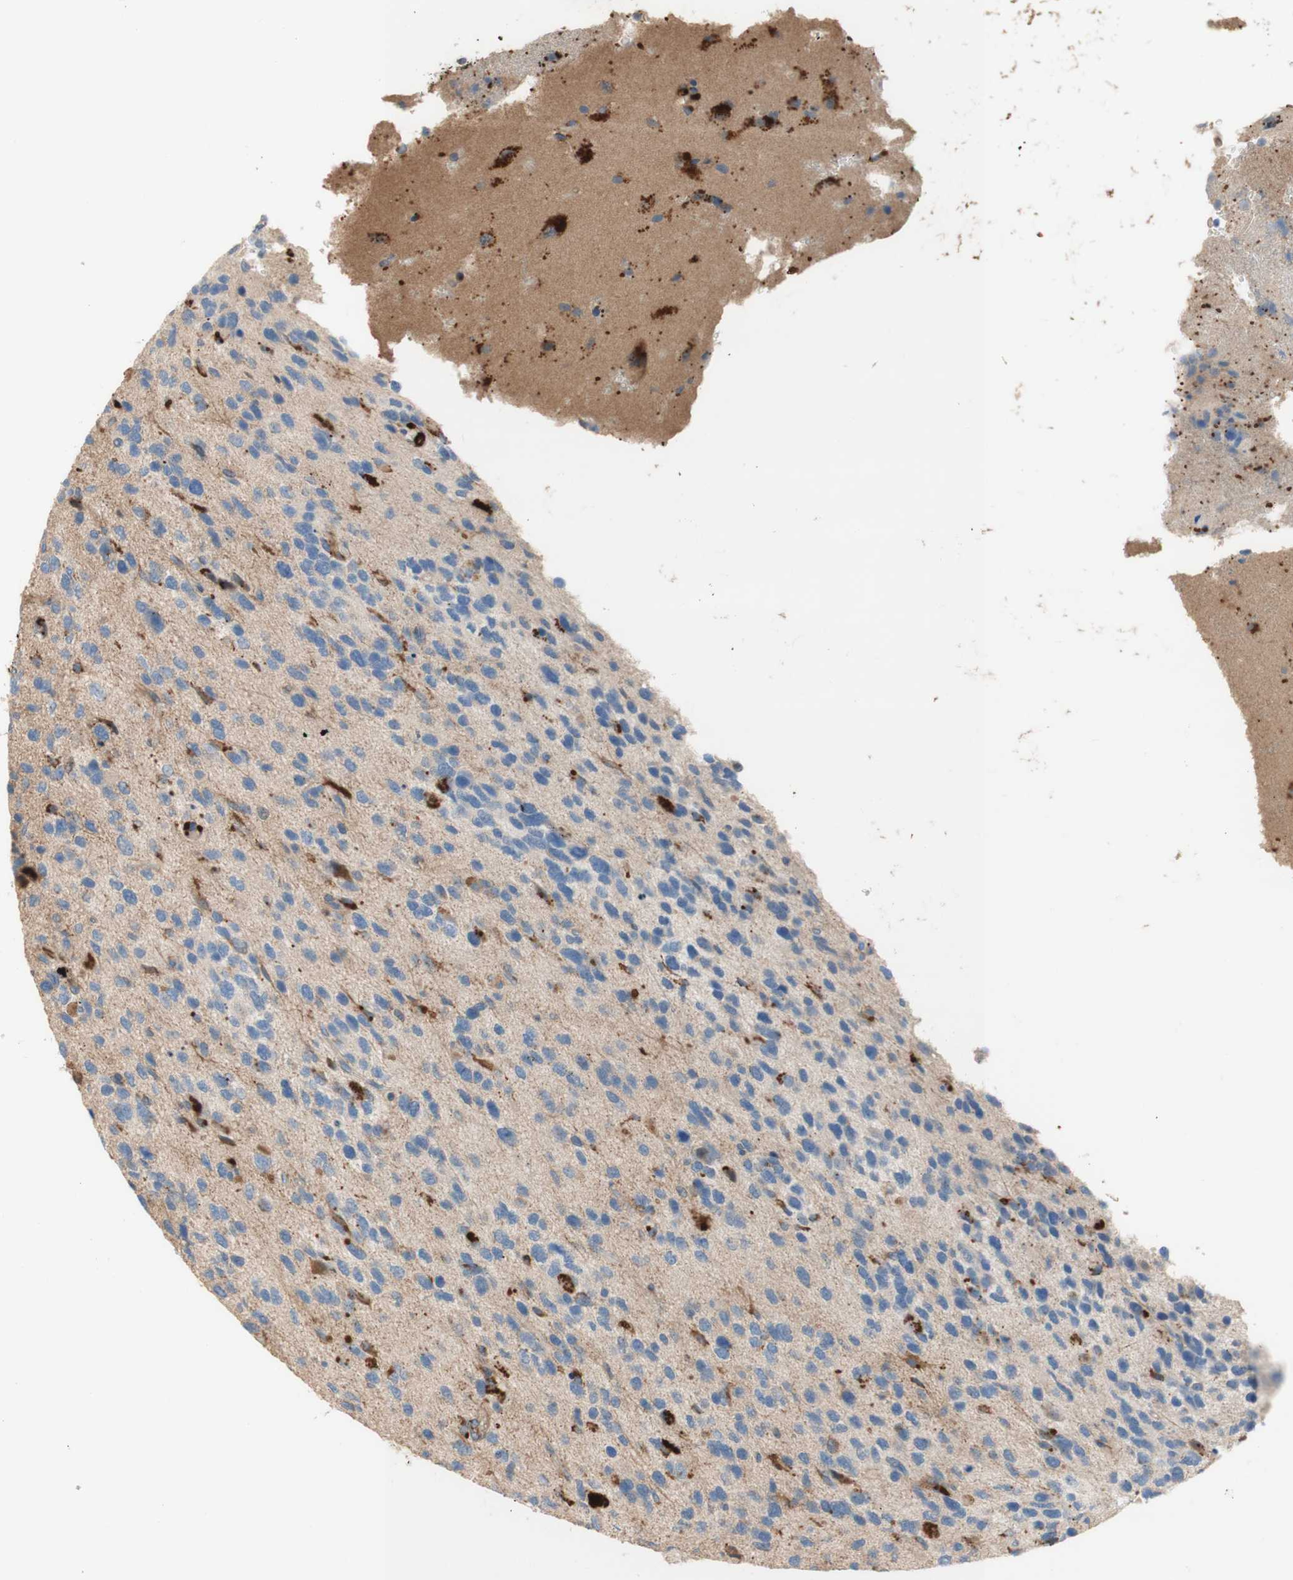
{"staining": {"intensity": "negative", "quantity": "none", "location": "none"}, "tissue": "glioma", "cell_type": "Tumor cells", "image_type": "cancer", "snomed": [{"axis": "morphology", "description": "Glioma, malignant, High grade"}, {"axis": "topography", "description": "Brain"}], "caption": "Tumor cells are negative for brown protein staining in malignant high-grade glioma.", "gene": "PTPN21", "patient": {"sex": "female", "age": 58}}